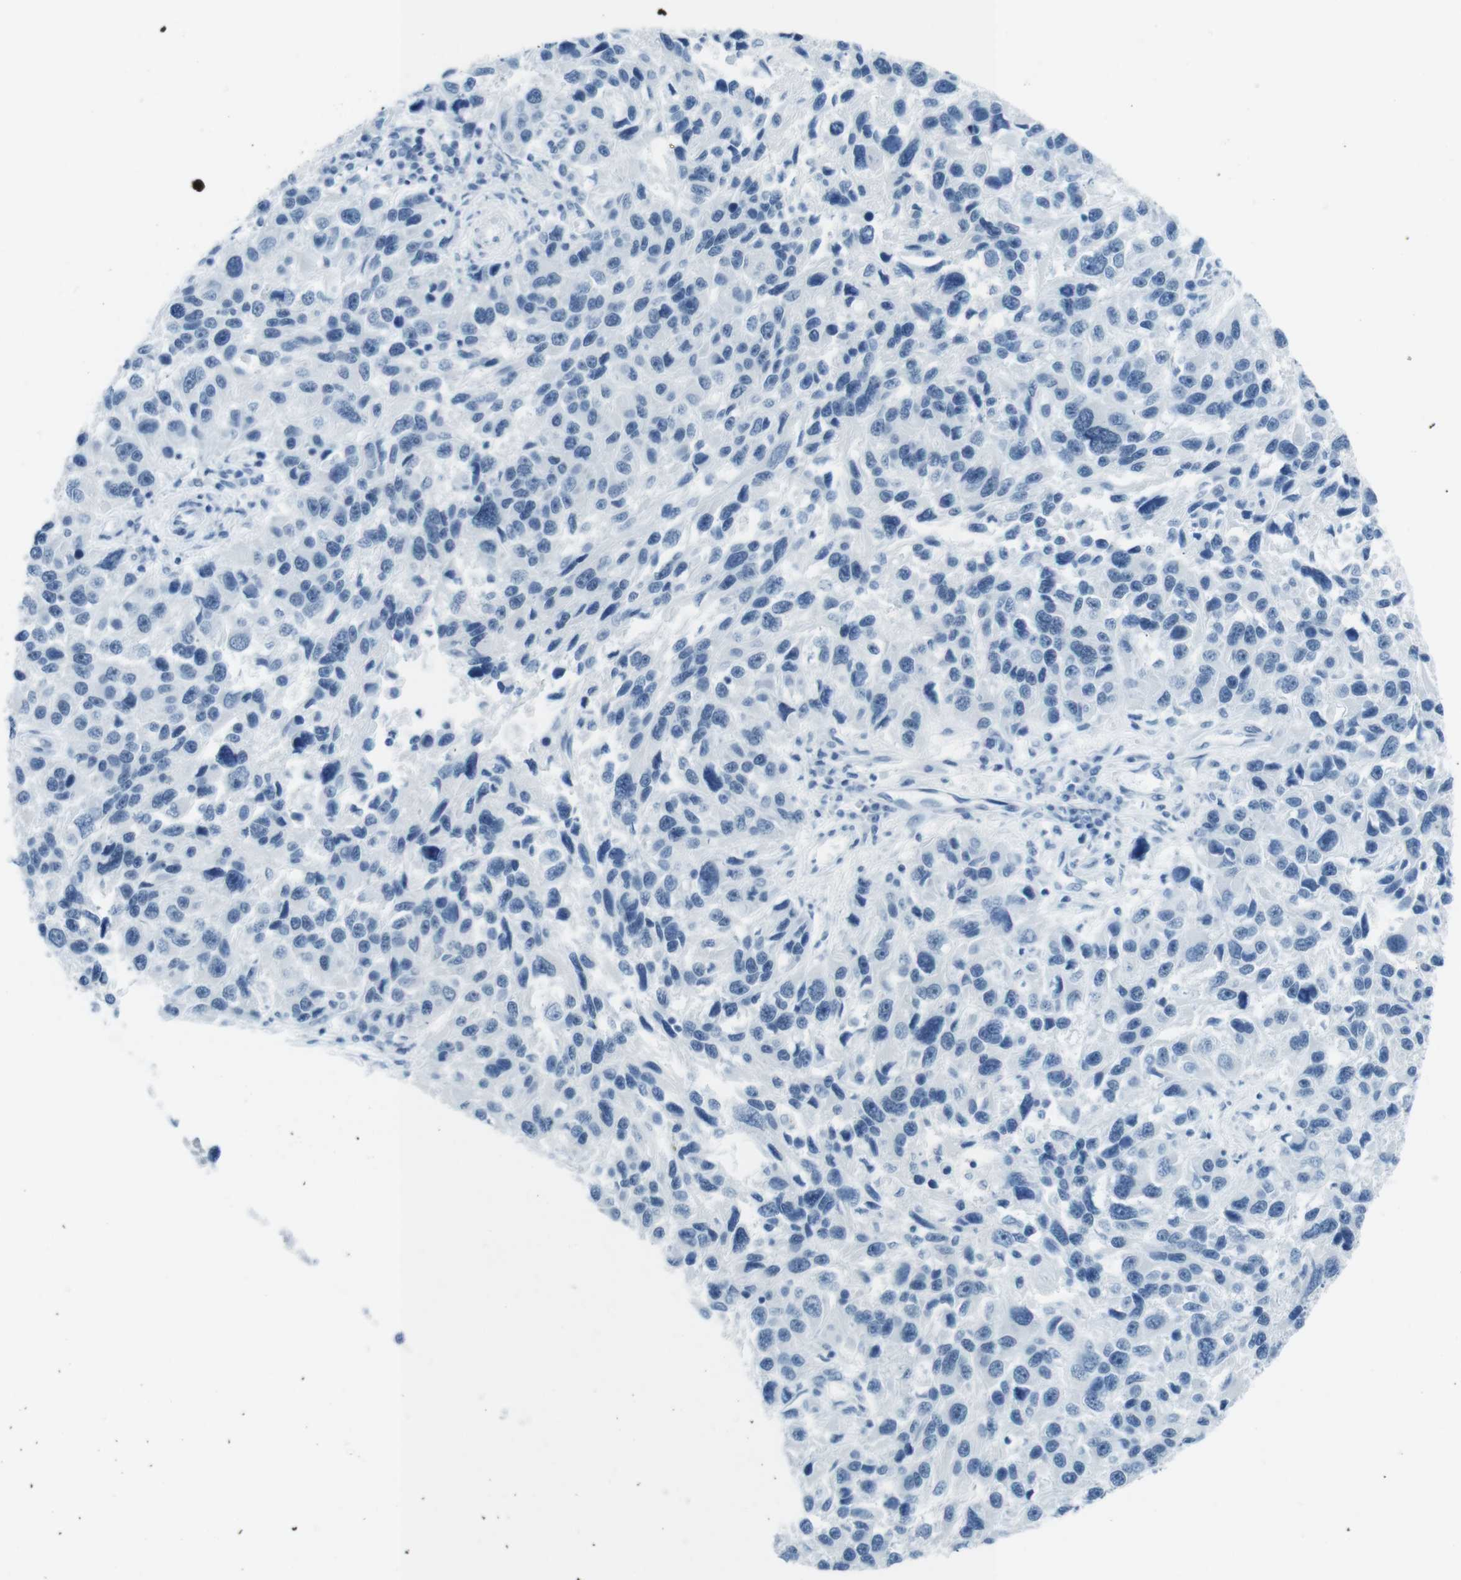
{"staining": {"intensity": "negative", "quantity": "none", "location": "none"}, "tissue": "melanoma", "cell_type": "Tumor cells", "image_type": "cancer", "snomed": [{"axis": "morphology", "description": "Malignant melanoma, NOS"}, {"axis": "topography", "description": "Skin"}], "caption": "The immunohistochemistry (IHC) photomicrograph has no significant expression in tumor cells of malignant melanoma tissue. (Immunohistochemistry, brightfield microscopy, high magnification).", "gene": "TMEM207", "patient": {"sex": "male", "age": 53}}